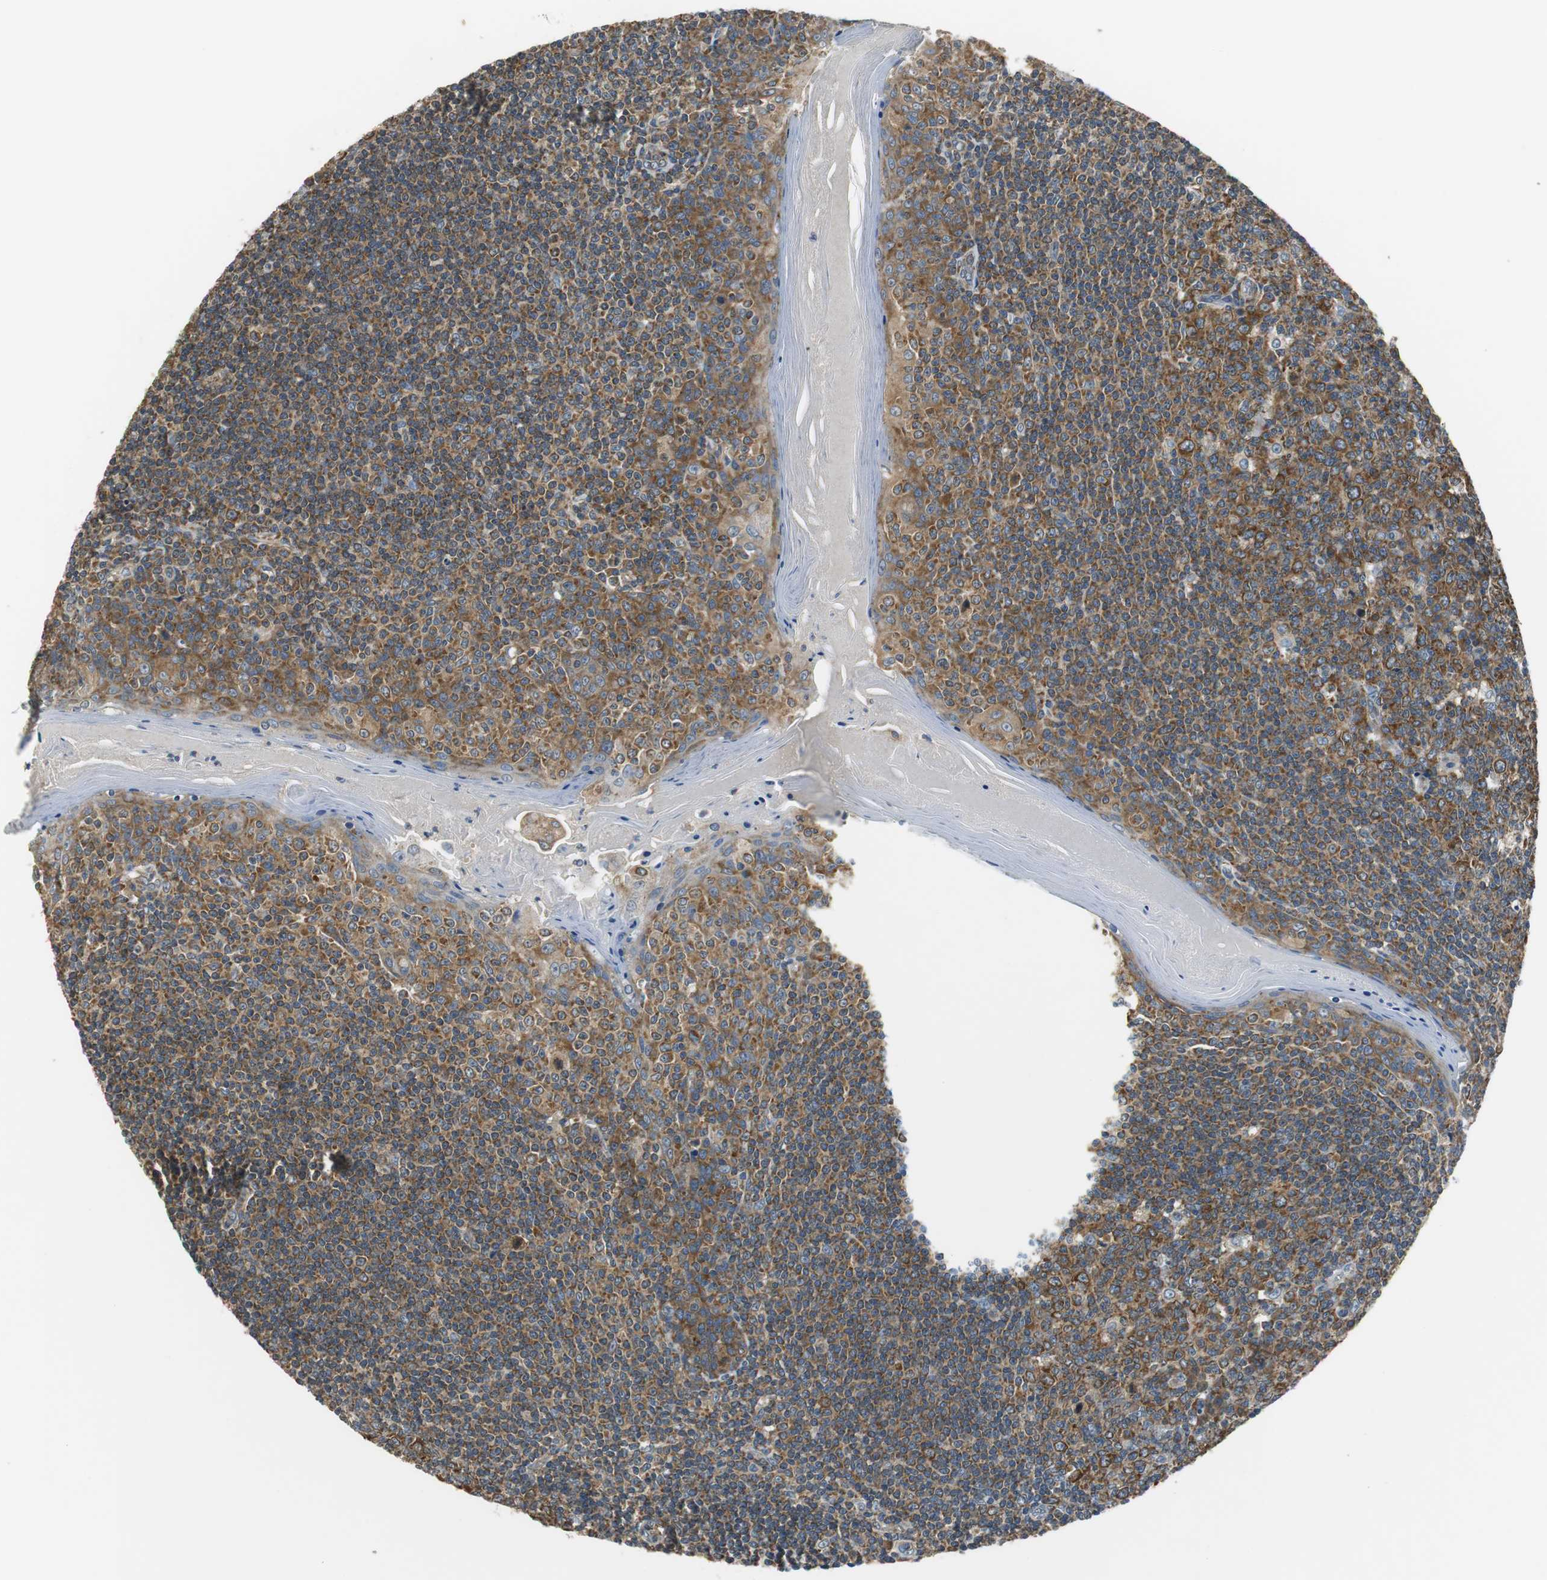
{"staining": {"intensity": "strong", "quantity": ">75%", "location": "cytoplasmic/membranous"}, "tissue": "tonsil", "cell_type": "Germinal center cells", "image_type": "normal", "snomed": [{"axis": "morphology", "description": "Normal tissue, NOS"}, {"axis": "topography", "description": "Tonsil"}], "caption": "An immunohistochemistry histopathology image of benign tissue is shown. Protein staining in brown labels strong cytoplasmic/membranous positivity in tonsil within germinal center cells. The protein is shown in brown color, while the nuclei are stained blue.", "gene": "CNOT3", "patient": {"sex": "male", "age": 31}}